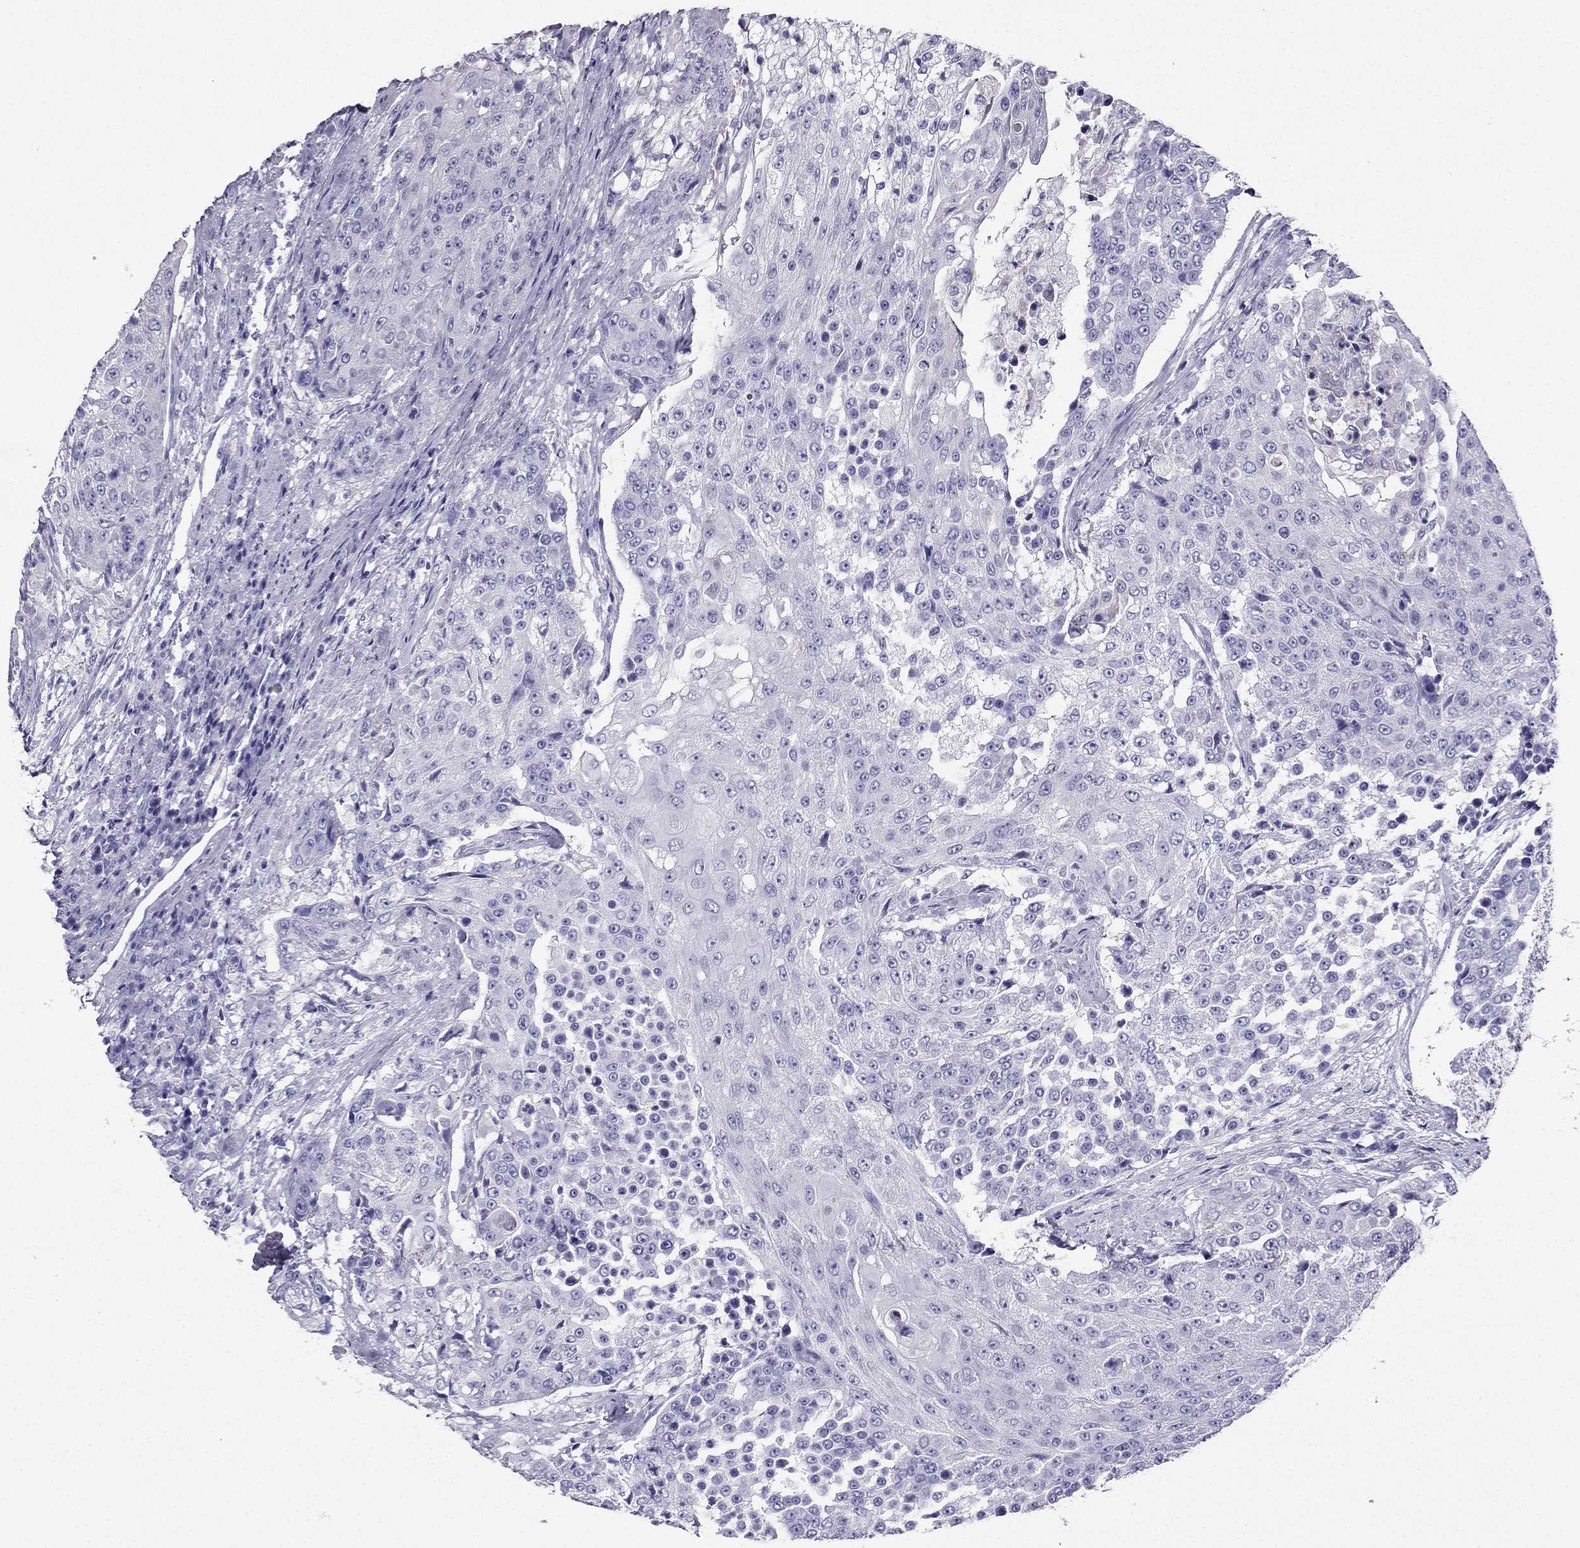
{"staining": {"intensity": "negative", "quantity": "none", "location": "none"}, "tissue": "urothelial cancer", "cell_type": "Tumor cells", "image_type": "cancer", "snomed": [{"axis": "morphology", "description": "Urothelial carcinoma, High grade"}, {"axis": "topography", "description": "Urinary bladder"}], "caption": "Tumor cells show no significant protein staining in urothelial cancer.", "gene": "PTH", "patient": {"sex": "female", "age": 63}}